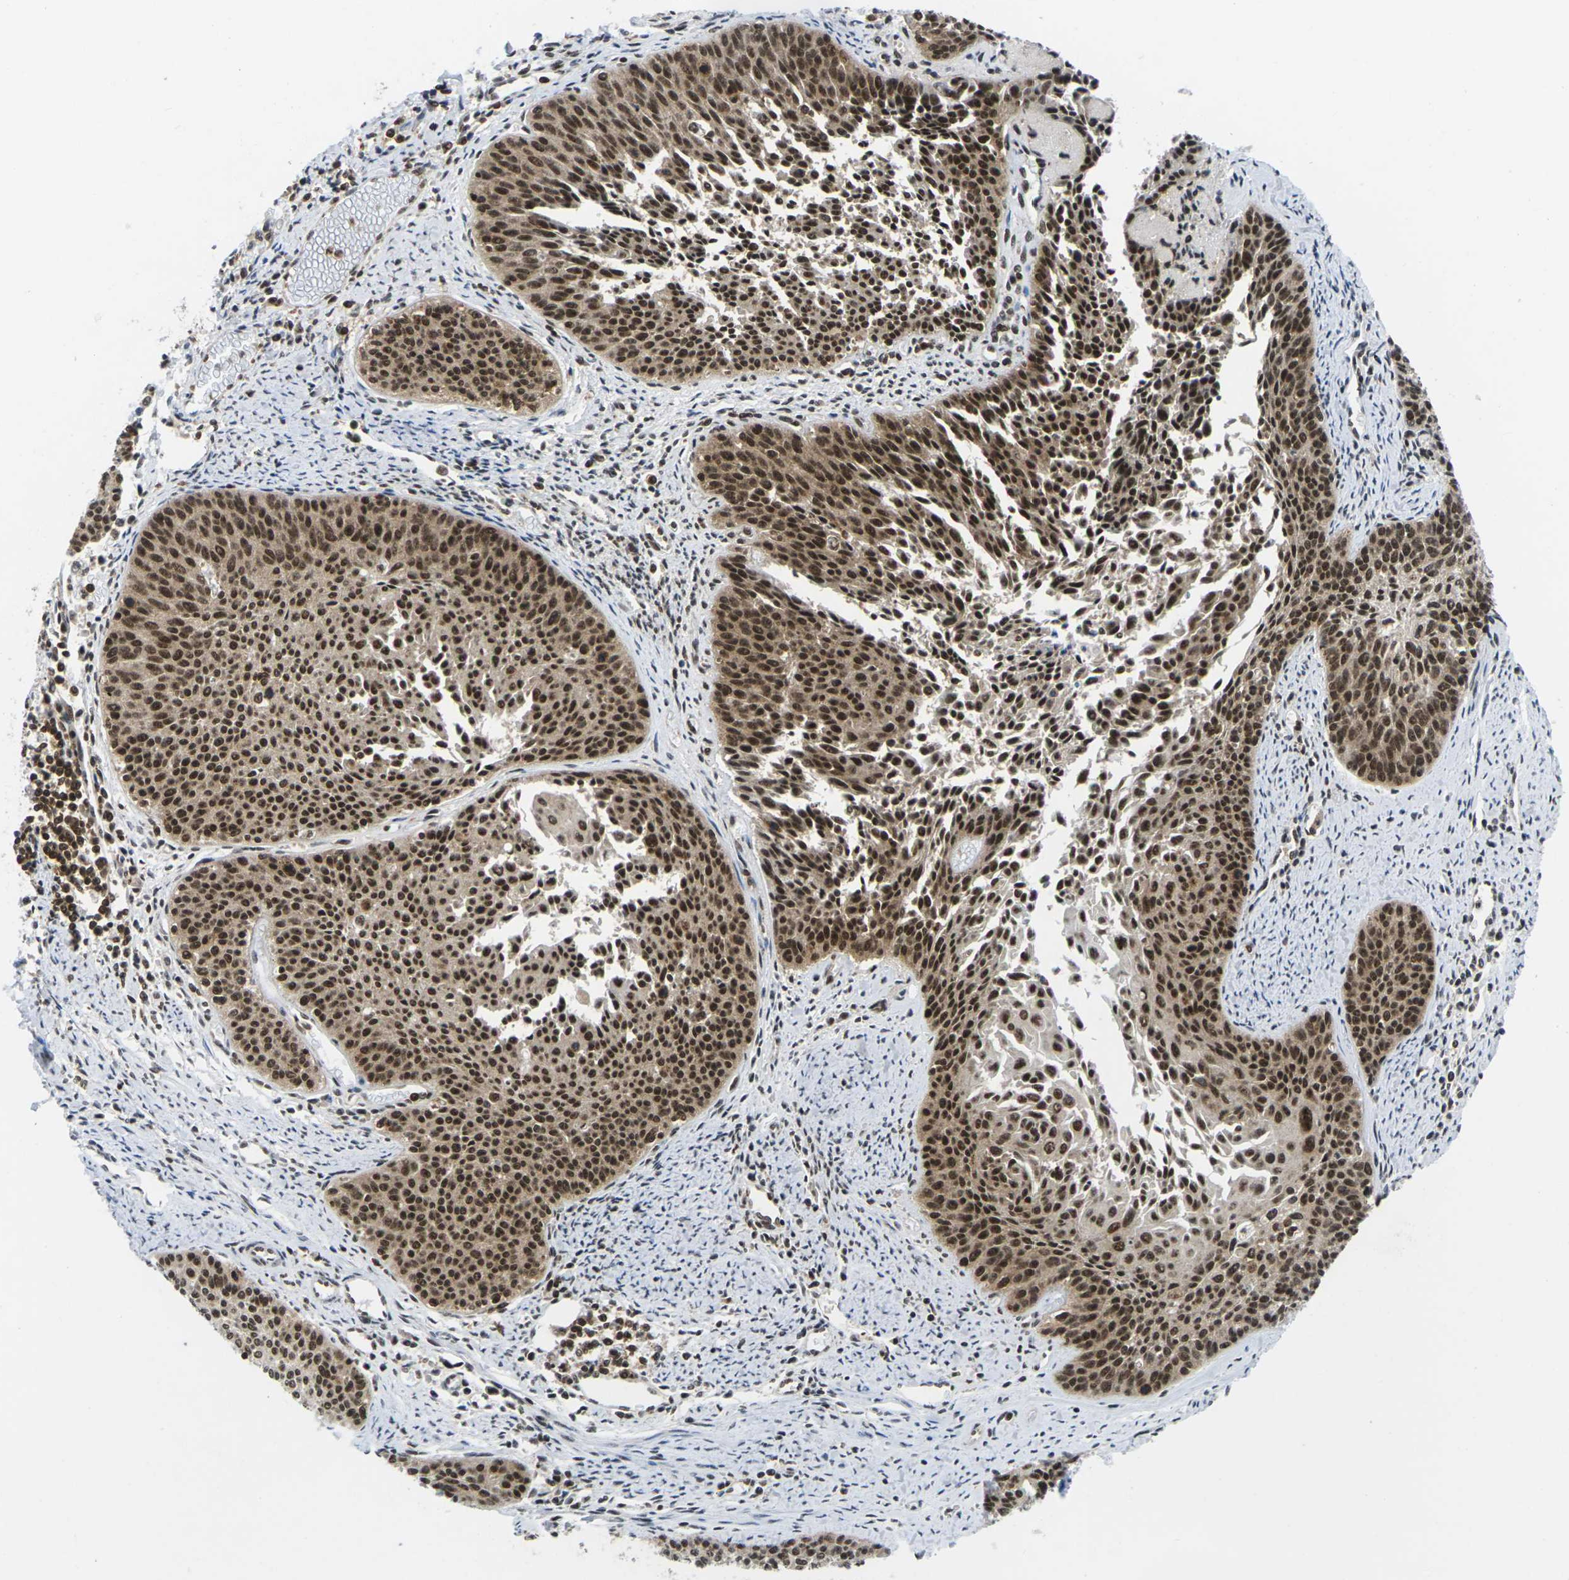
{"staining": {"intensity": "strong", "quantity": ">75%", "location": "cytoplasmic/membranous,nuclear"}, "tissue": "cervical cancer", "cell_type": "Tumor cells", "image_type": "cancer", "snomed": [{"axis": "morphology", "description": "Squamous cell carcinoma, NOS"}, {"axis": "topography", "description": "Cervix"}], "caption": "About >75% of tumor cells in human squamous cell carcinoma (cervical) exhibit strong cytoplasmic/membranous and nuclear protein expression as visualized by brown immunohistochemical staining.", "gene": "MAGOH", "patient": {"sex": "female", "age": 55}}